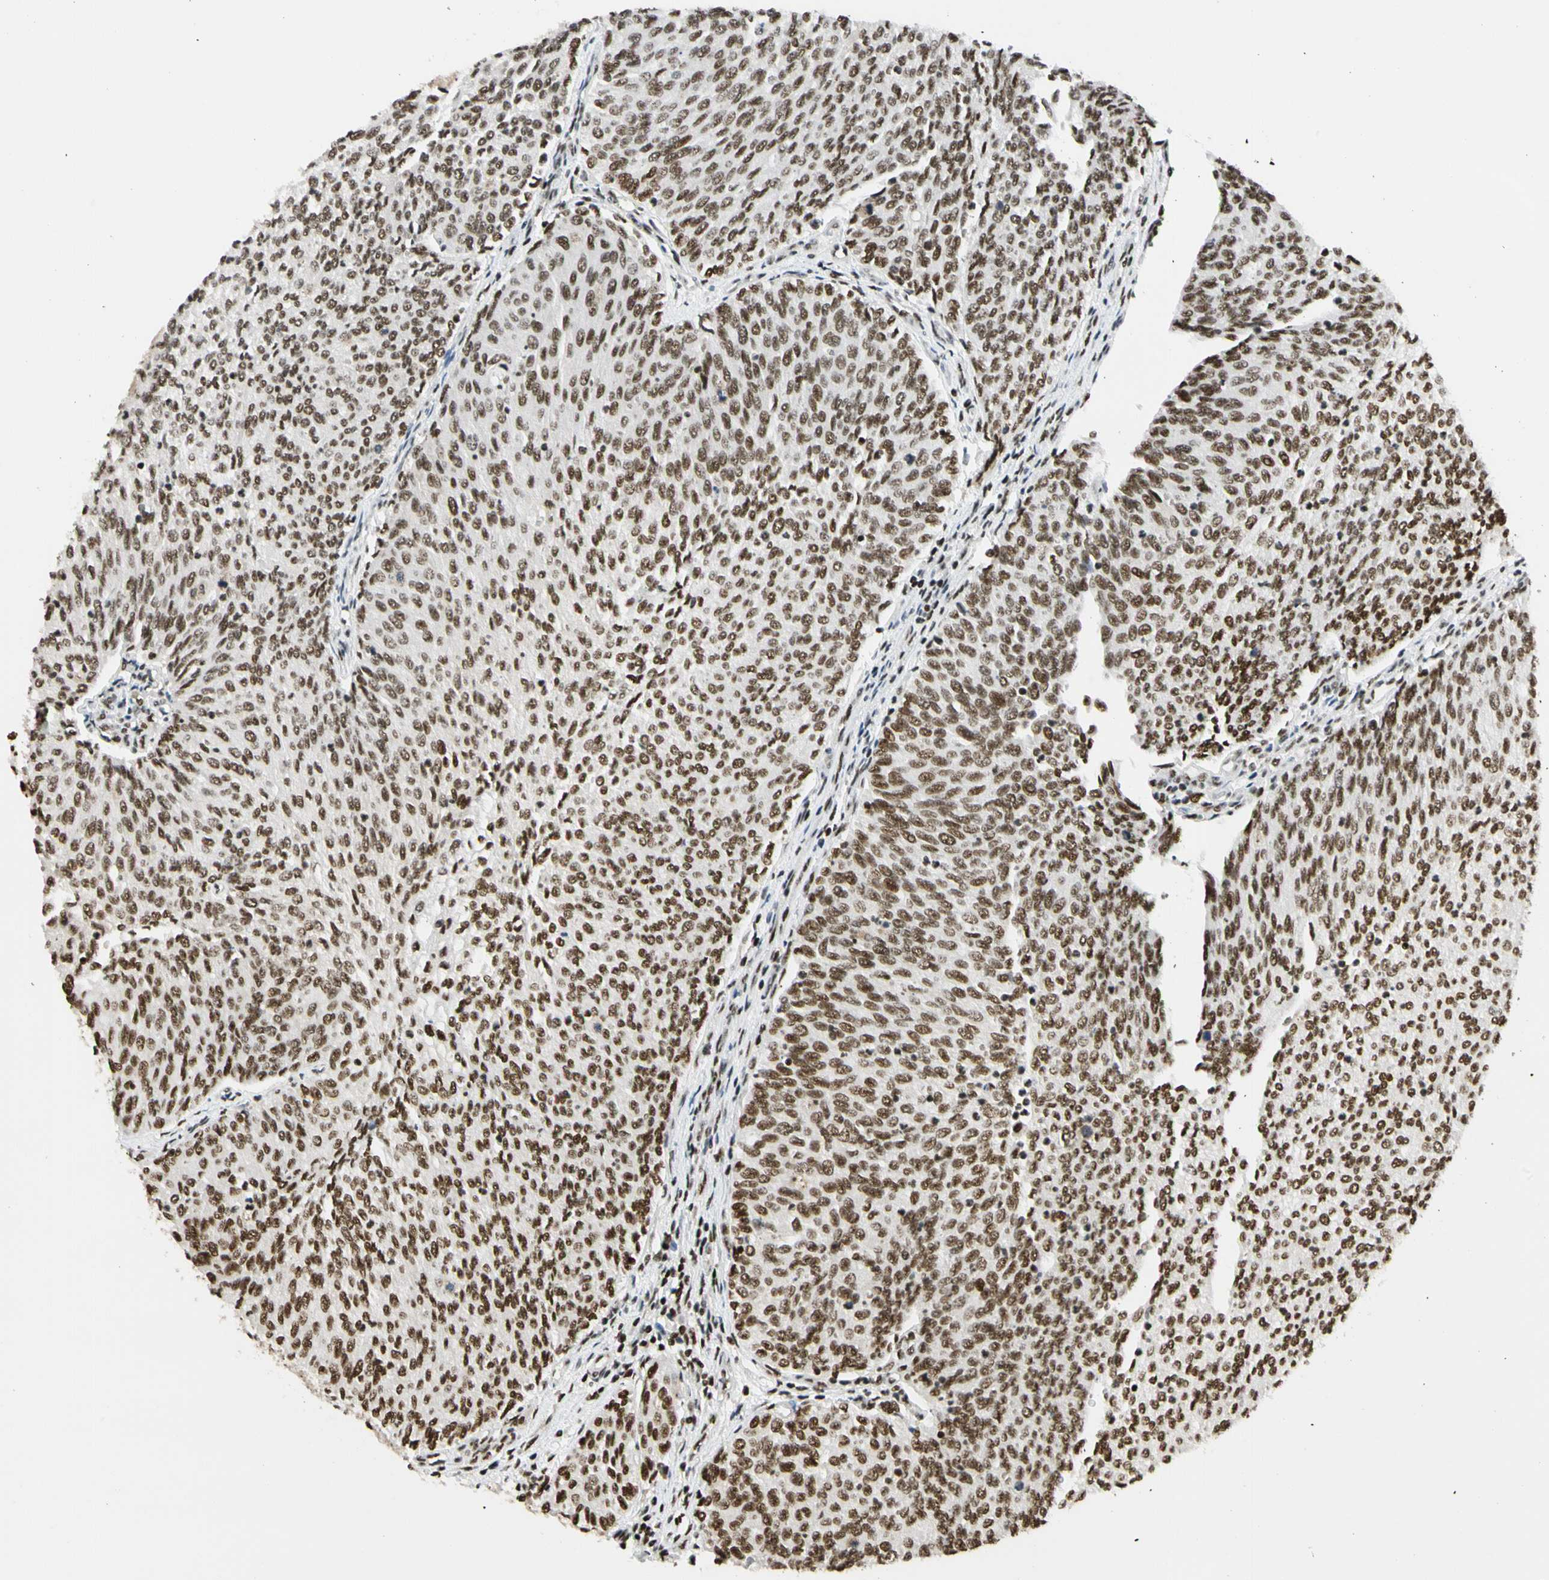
{"staining": {"intensity": "moderate", "quantity": ">75%", "location": "nuclear"}, "tissue": "urothelial cancer", "cell_type": "Tumor cells", "image_type": "cancer", "snomed": [{"axis": "morphology", "description": "Urothelial carcinoma, Low grade"}, {"axis": "topography", "description": "Urinary bladder"}], "caption": "This photomicrograph demonstrates urothelial cancer stained with IHC to label a protein in brown. The nuclear of tumor cells show moderate positivity for the protein. Nuclei are counter-stained blue.", "gene": "CDK12", "patient": {"sex": "female", "age": 79}}